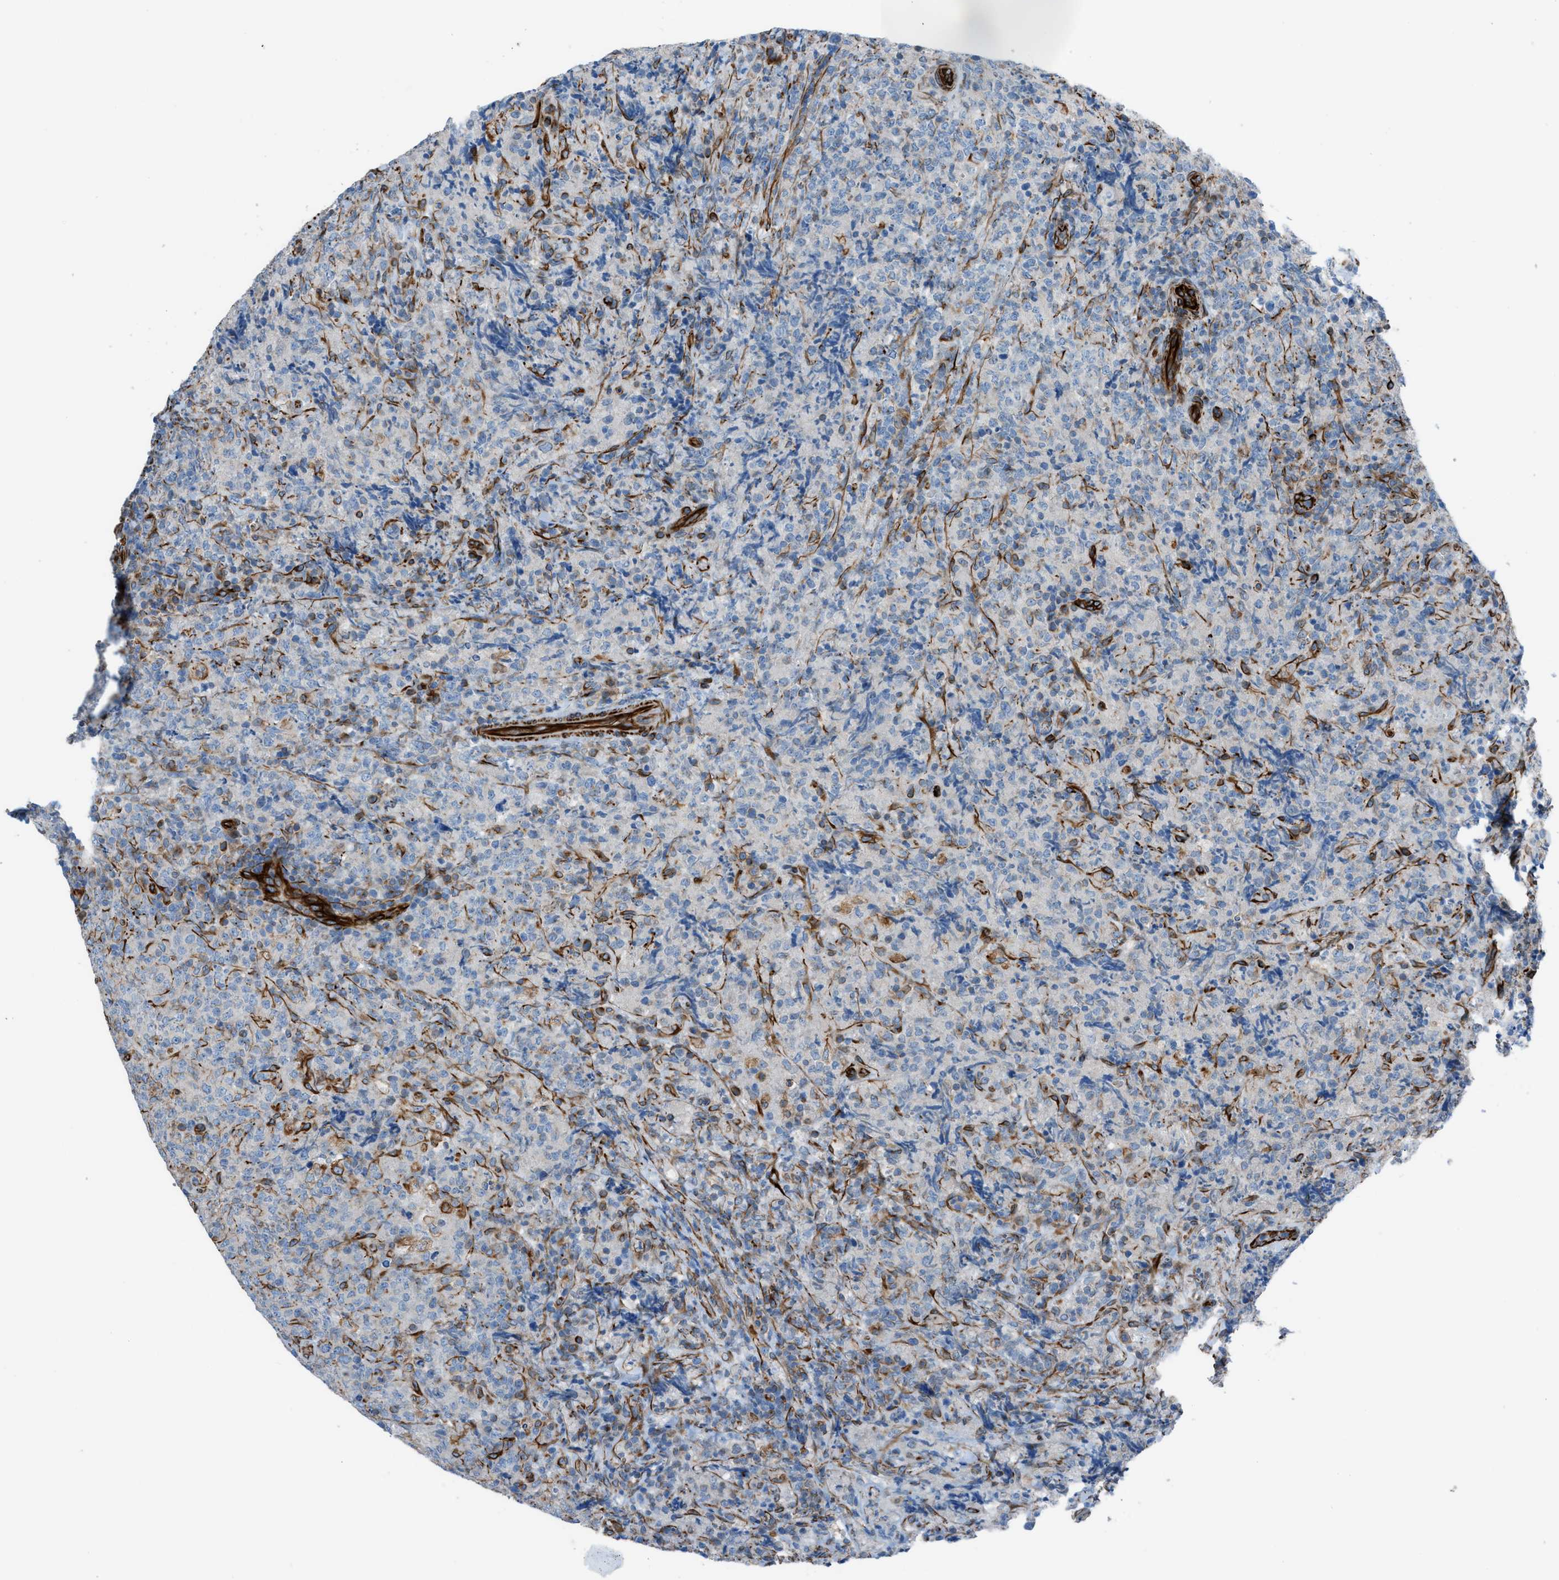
{"staining": {"intensity": "negative", "quantity": "none", "location": "none"}, "tissue": "lymphoma", "cell_type": "Tumor cells", "image_type": "cancer", "snomed": [{"axis": "morphology", "description": "Malignant lymphoma, non-Hodgkin's type, High grade"}, {"axis": "topography", "description": "Tonsil"}], "caption": "Human malignant lymphoma, non-Hodgkin's type (high-grade) stained for a protein using IHC demonstrates no expression in tumor cells.", "gene": "CABP7", "patient": {"sex": "female", "age": 36}}